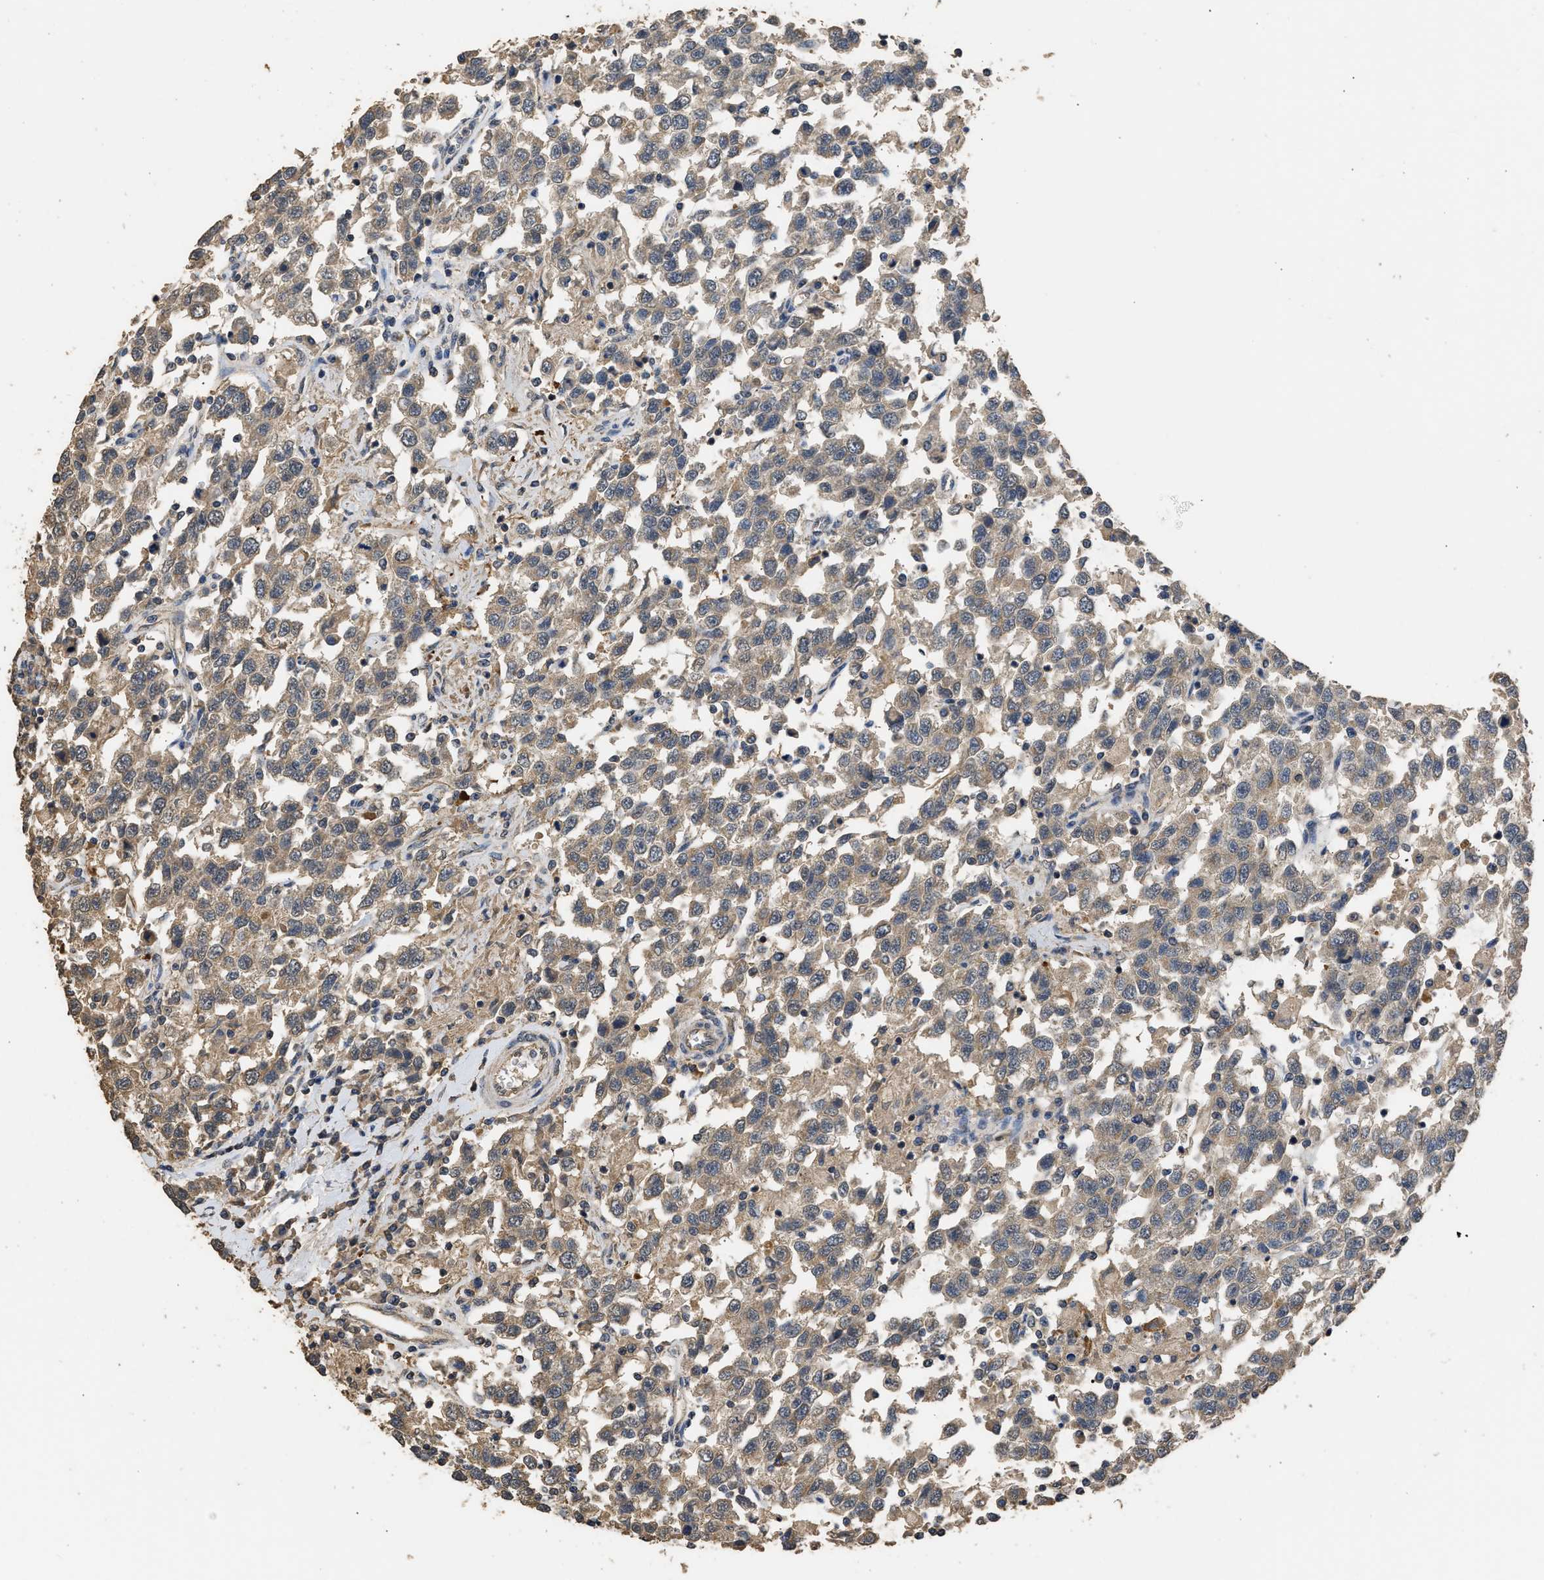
{"staining": {"intensity": "weak", "quantity": ">75%", "location": "cytoplasmic/membranous"}, "tissue": "testis cancer", "cell_type": "Tumor cells", "image_type": "cancer", "snomed": [{"axis": "morphology", "description": "Seminoma, NOS"}, {"axis": "topography", "description": "Testis"}], "caption": "Weak cytoplasmic/membranous positivity is present in about >75% of tumor cells in testis seminoma.", "gene": "SPINT2", "patient": {"sex": "male", "age": 41}}